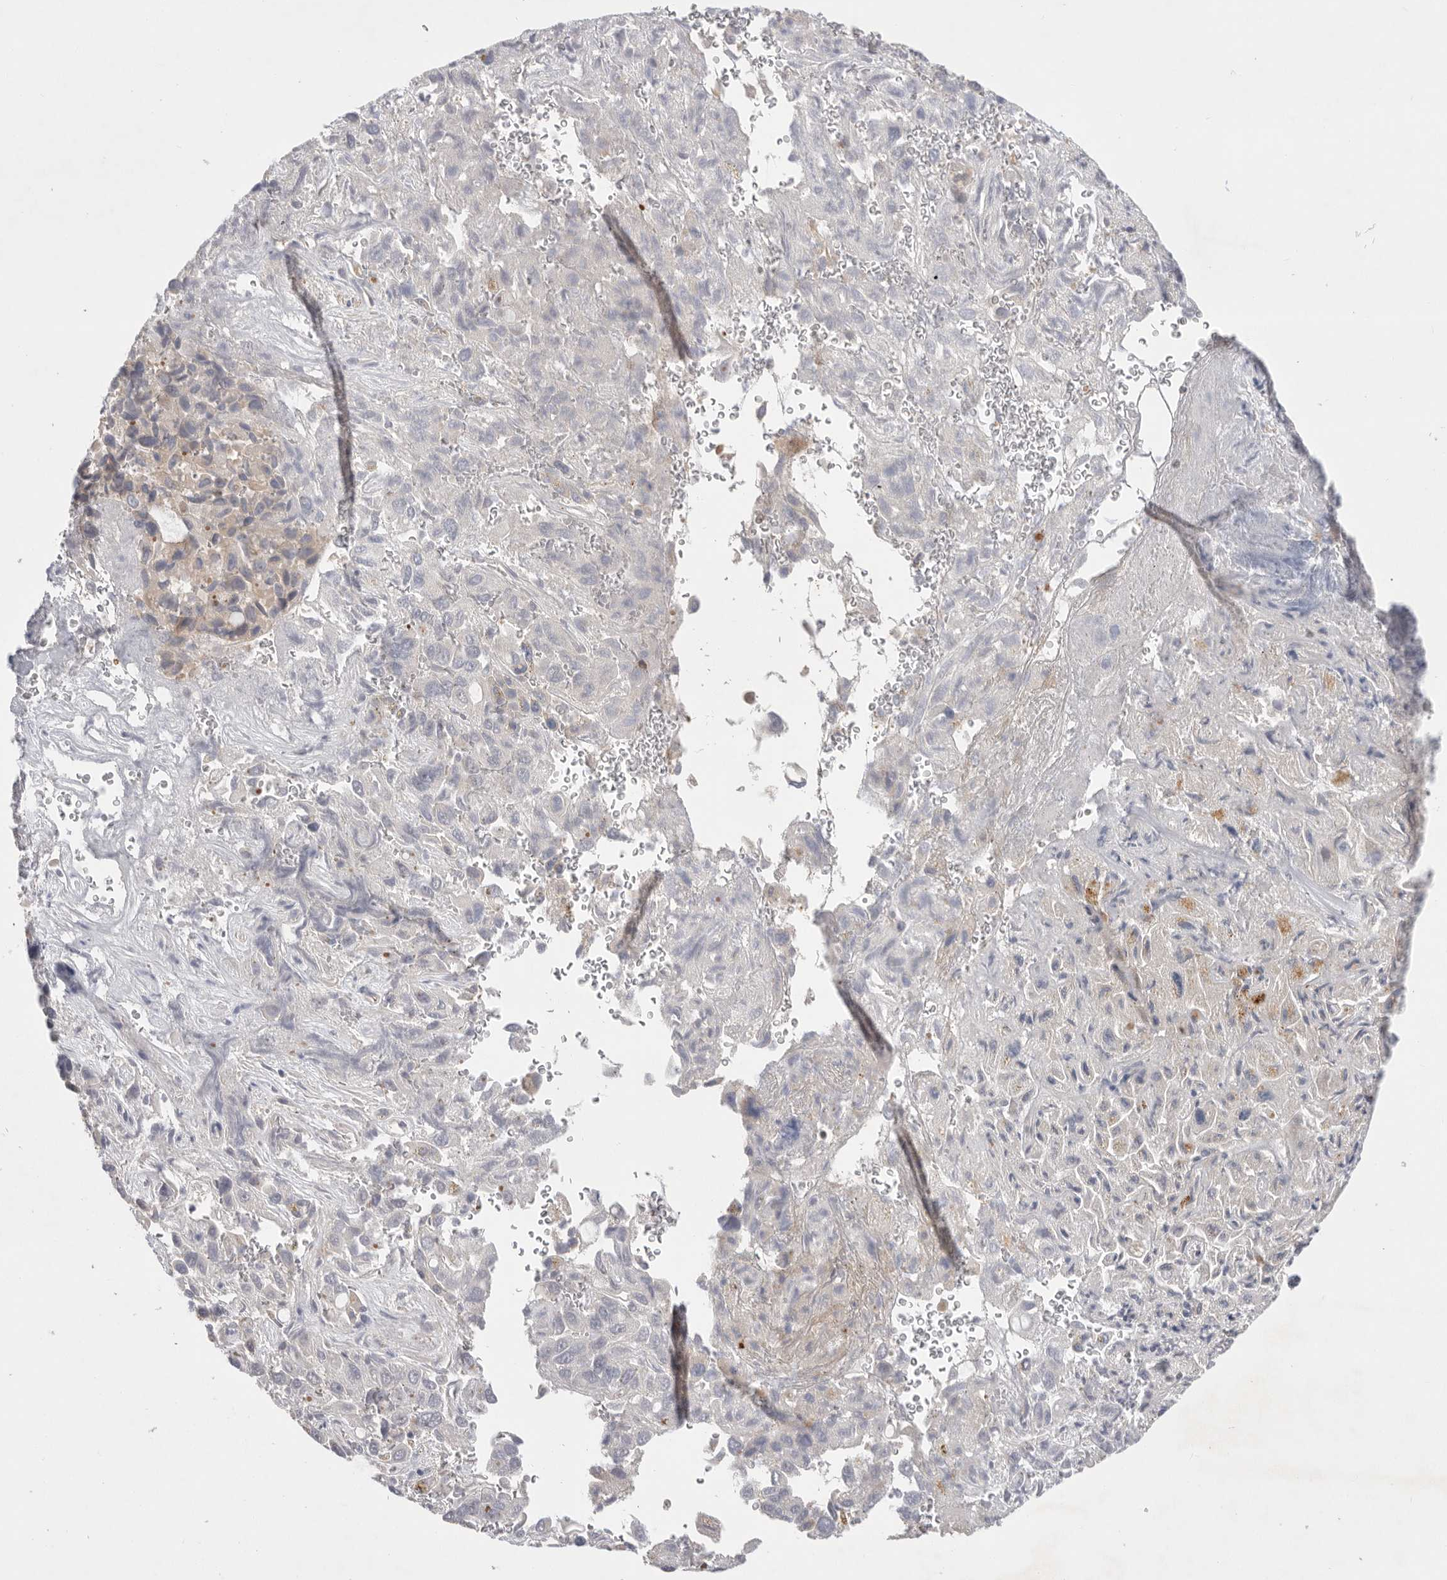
{"staining": {"intensity": "negative", "quantity": "none", "location": "none"}, "tissue": "liver cancer", "cell_type": "Tumor cells", "image_type": "cancer", "snomed": [{"axis": "morphology", "description": "Cholangiocarcinoma"}, {"axis": "topography", "description": "Liver"}], "caption": "Immunohistochemistry image of liver cancer stained for a protein (brown), which exhibits no staining in tumor cells. (DAB (3,3'-diaminobenzidine) immunohistochemistry, high magnification).", "gene": "MTFR1L", "patient": {"sex": "female", "age": 52}}